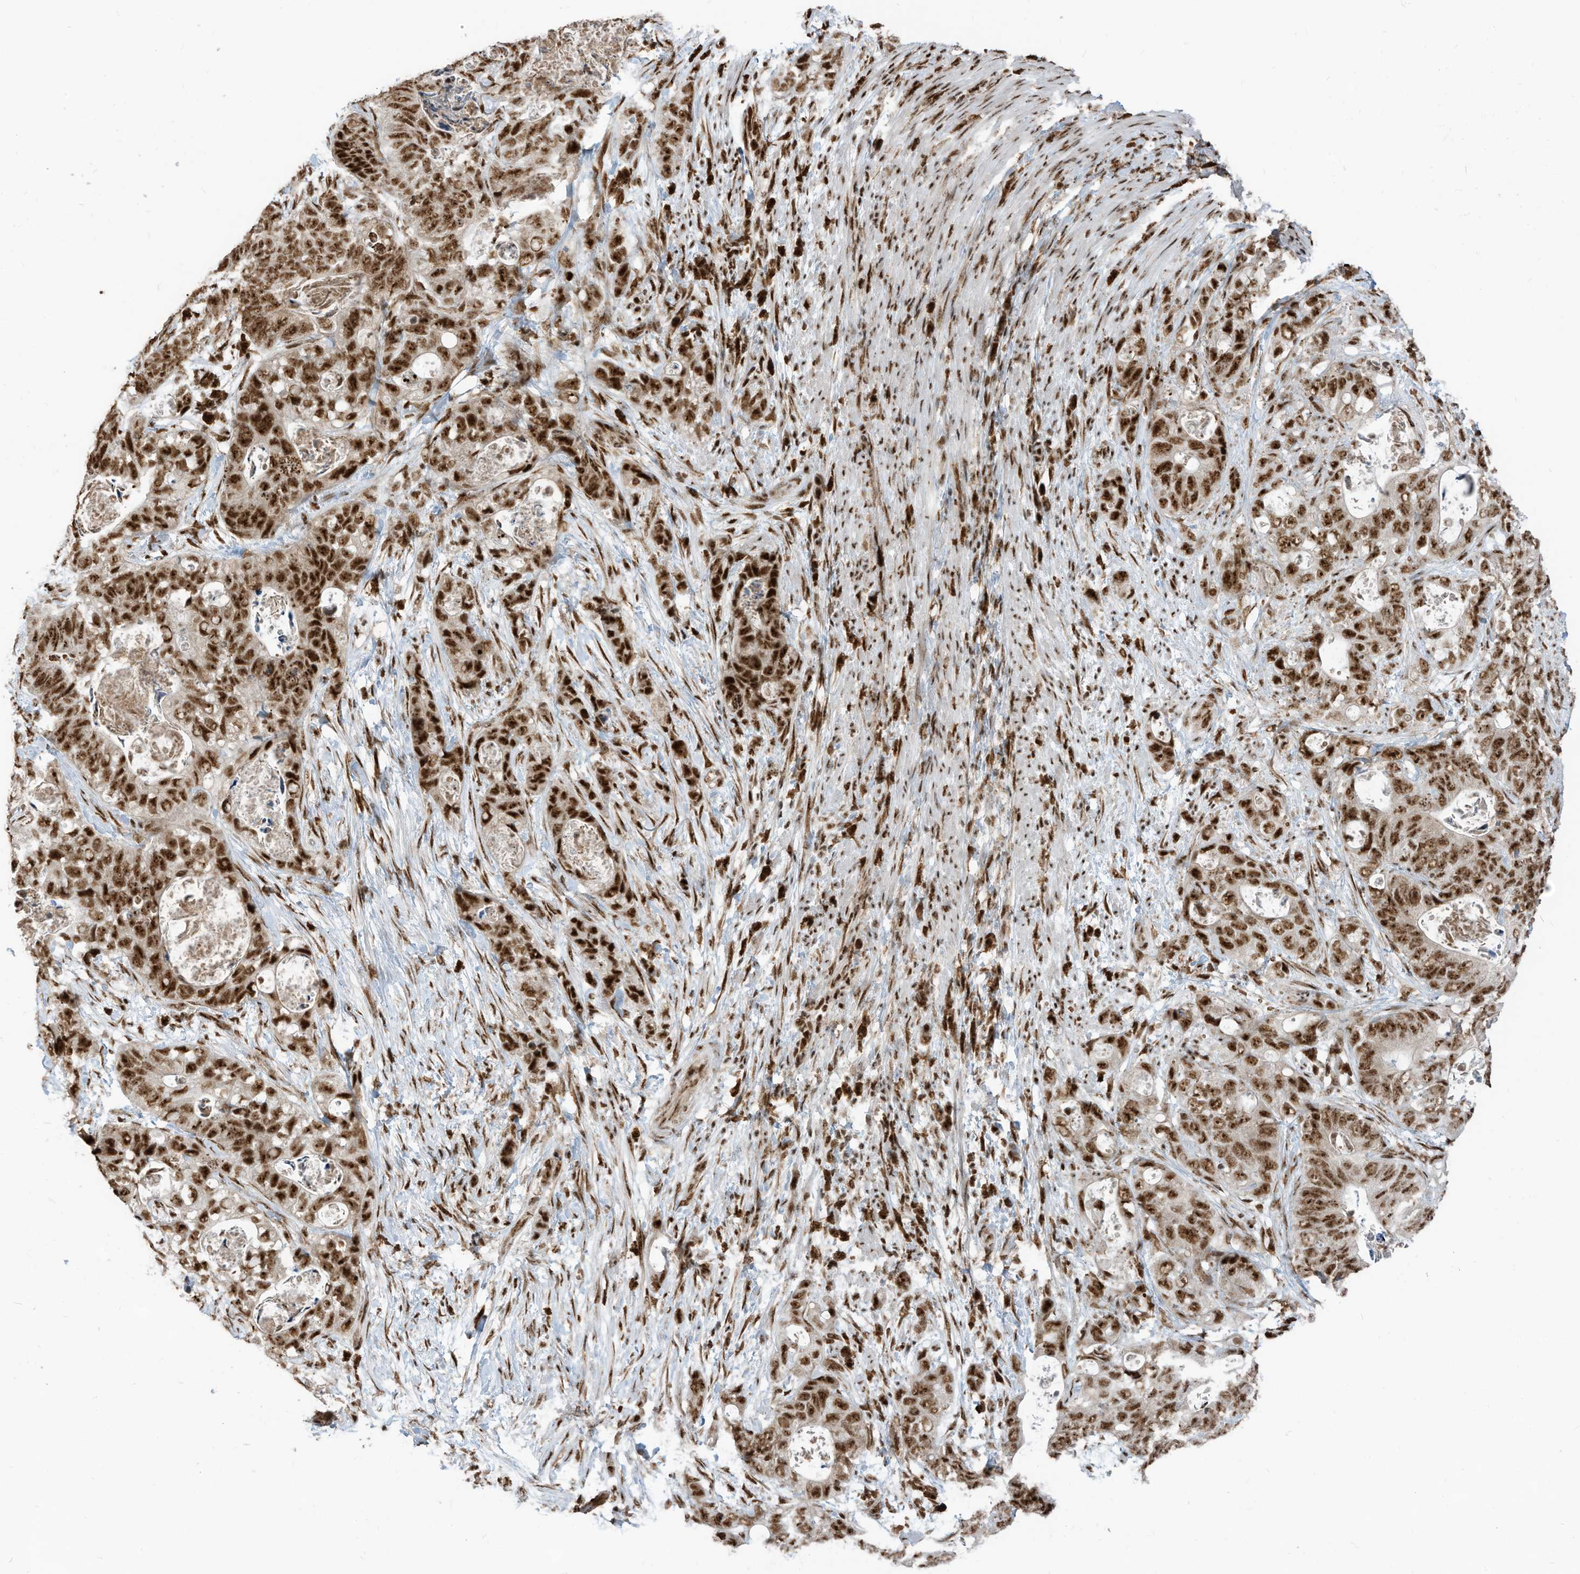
{"staining": {"intensity": "strong", "quantity": ">75%", "location": "nuclear"}, "tissue": "stomach cancer", "cell_type": "Tumor cells", "image_type": "cancer", "snomed": [{"axis": "morphology", "description": "Adenocarcinoma, NOS"}, {"axis": "topography", "description": "Stomach"}], "caption": "Adenocarcinoma (stomach) was stained to show a protein in brown. There is high levels of strong nuclear positivity in about >75% of tumor cells.", "gene": "LBH", "patient": {"sex": "female", "age": 89}}